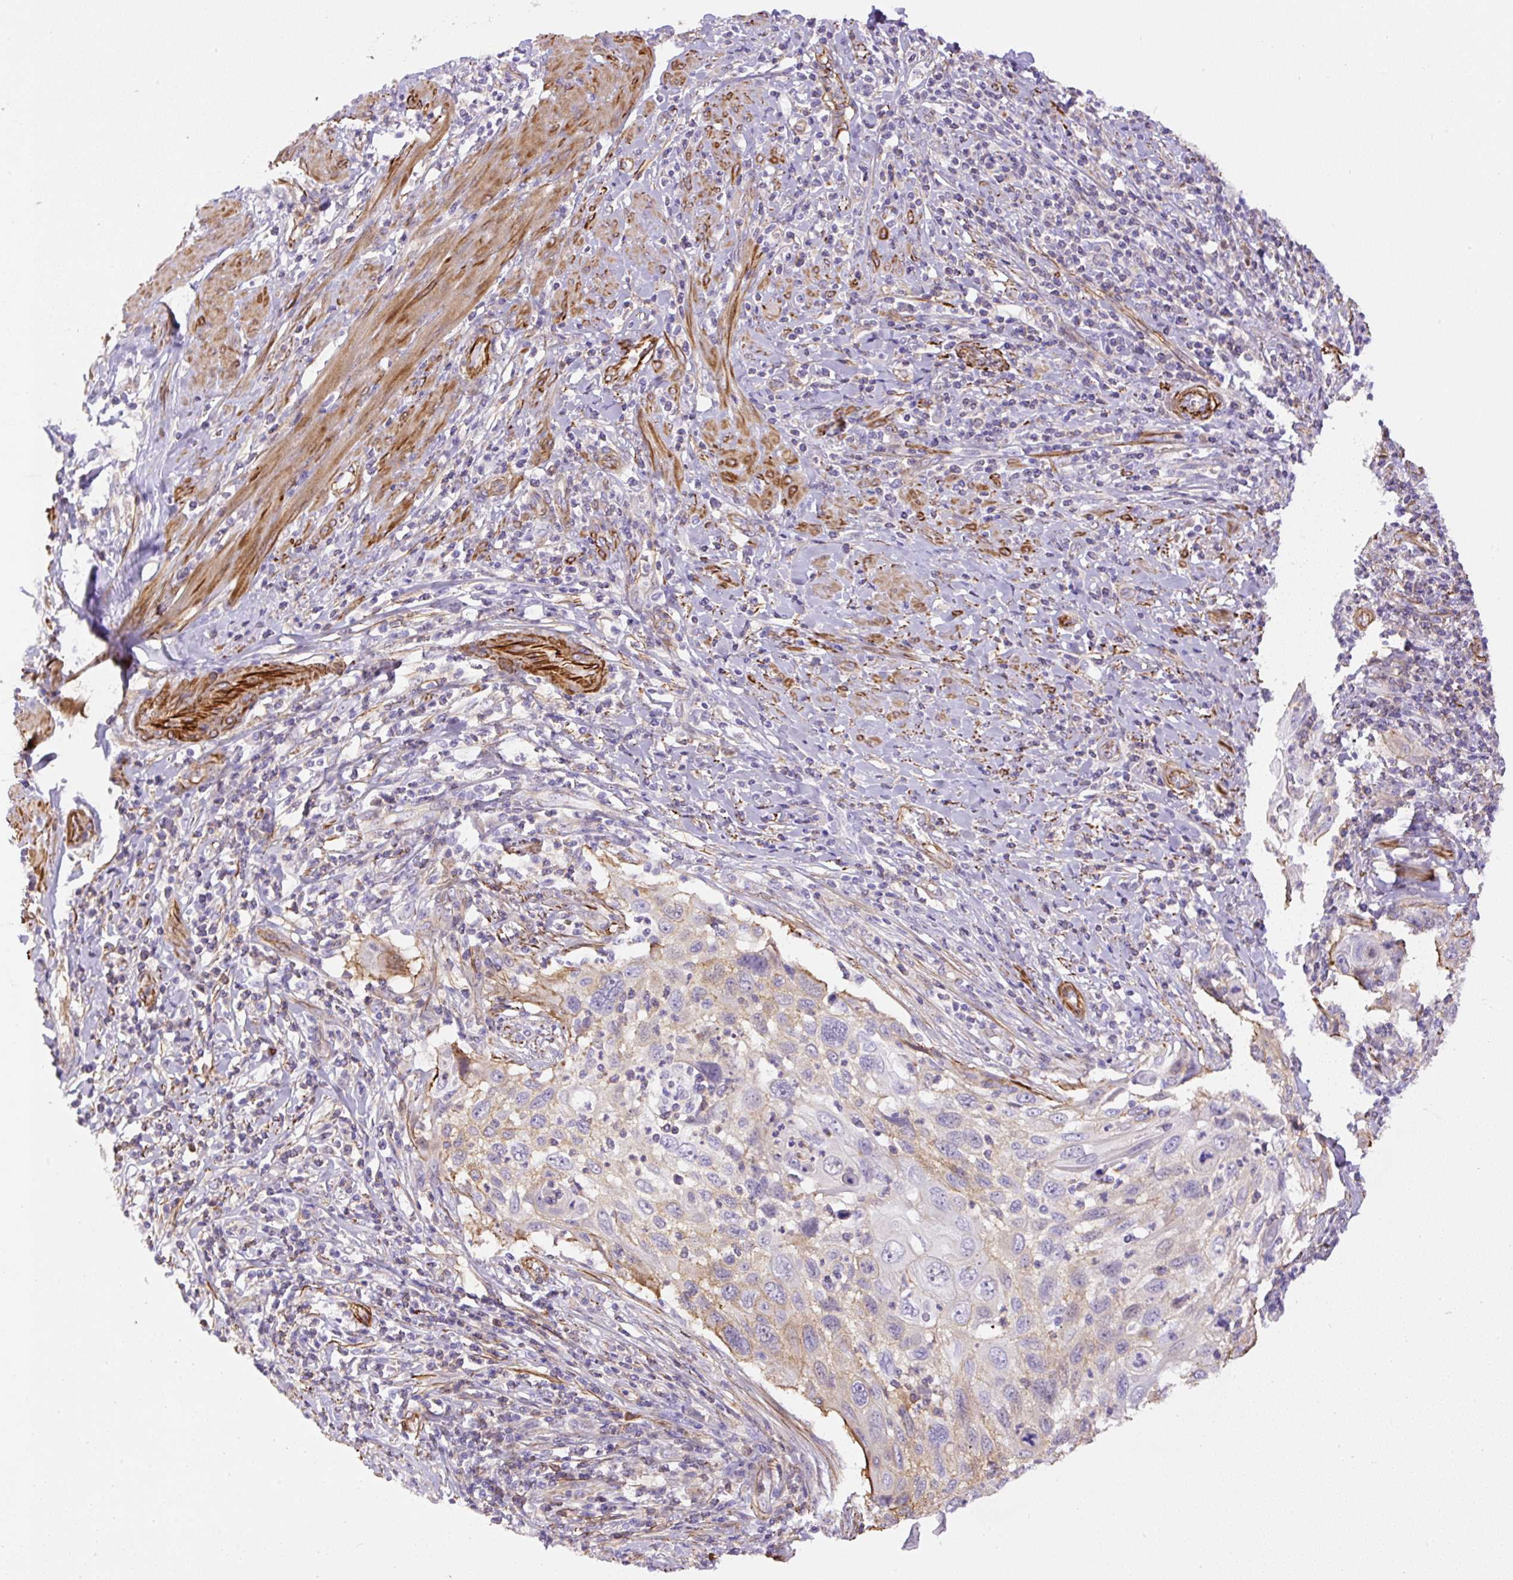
{"staining": {"intensity": "negative", "quantity": "none", "location": "none"}, "tissue": "cervical cancer", "cell_type": "Tumor cells", "image_type": "cancer", "snomed": [{"axis": "morphology", "description": "Squamous cell carcinoma, NOS"}, {"axis": "topography", "description": "Cervix"}], "caption": "High power microscopy micrograph of an immunohistochemistry histopathology image of cervical squamous cell carcinoma, revealing no significant staining in tumor cells.", "gene": "B3GALT5", "patient": {"sex": "female", "age": 70}}